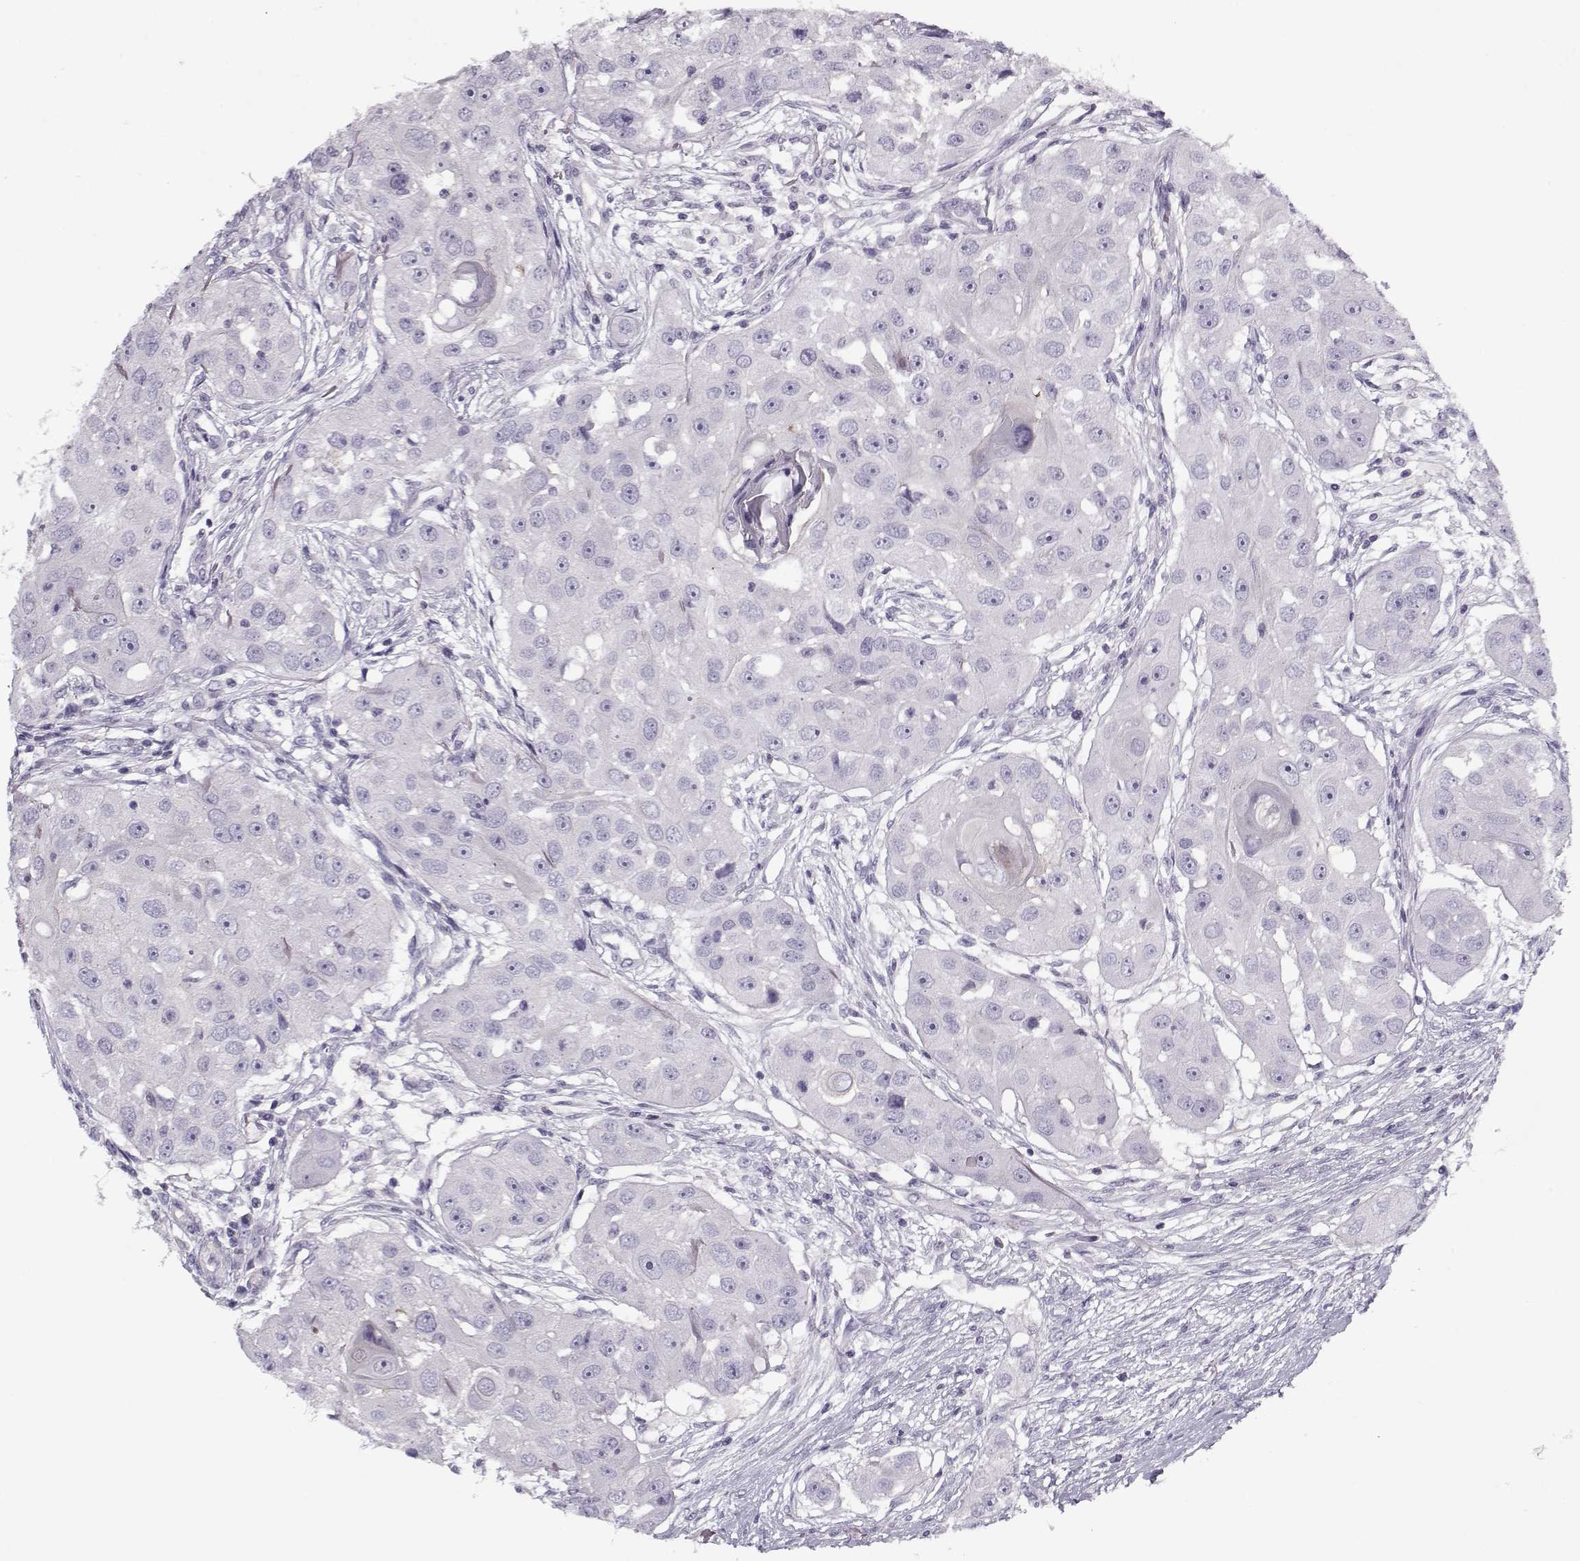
{"staining": {"intensity": "negative", "quantity": "none", "location": "none"}, "tissue": "head and neck cancer", "cell_type": "Tumor cells", "image_type": "cancer", "snomed": [{"axis": "morphology", "description": "Squamous cell carcinoma, NOS"}, {"axis": "topography", "description": "Head-Neck"}], "caption": "Immunohistochemical staining of human head and neck cancer (squamous cell carcinoma) exhibits no significant staining in tumor cells.", "gene": "CCDC136", "patient": {"sex": "male", "age": 51}}